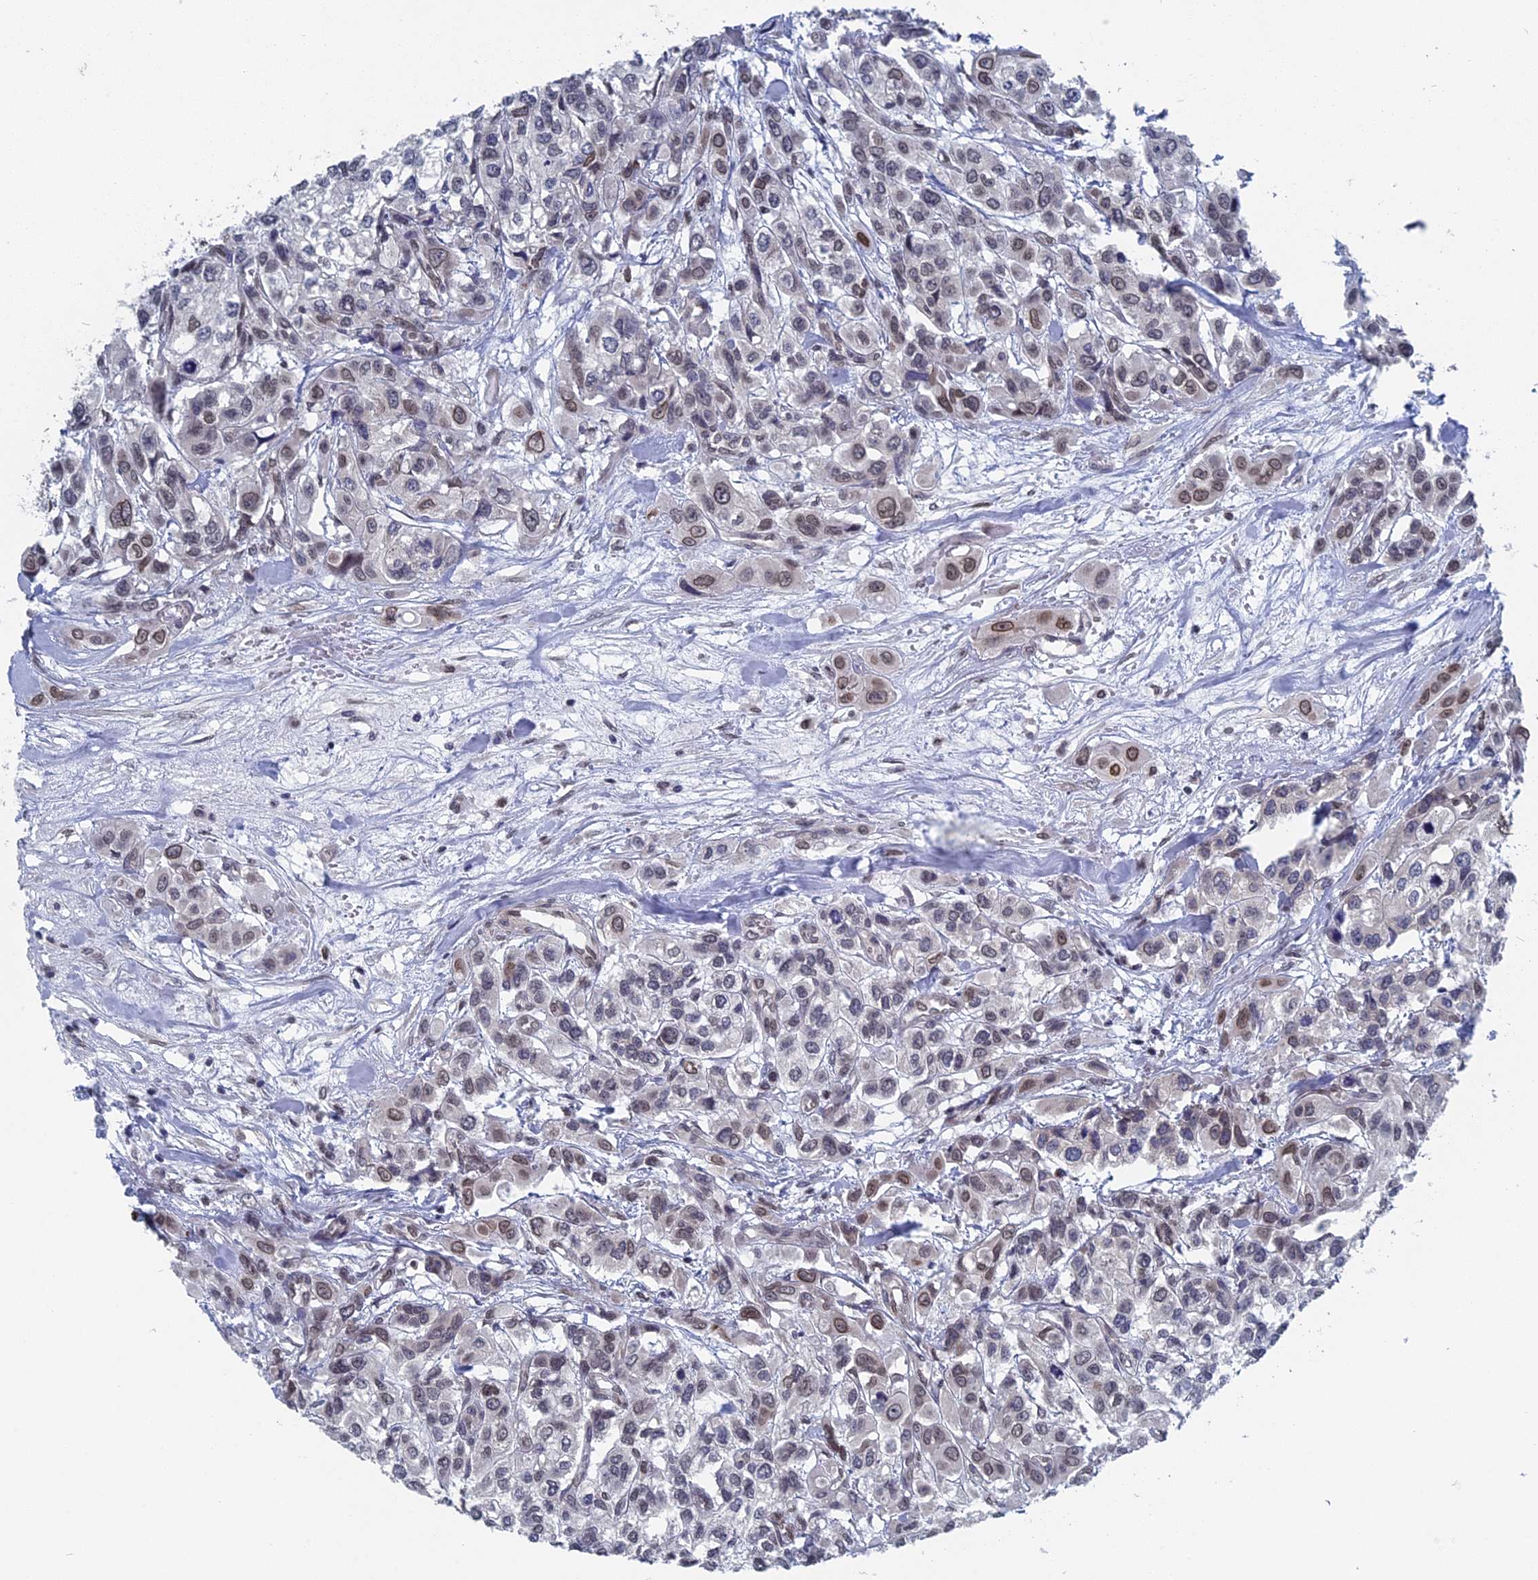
{"staining": {"intensity": "moderate", "quantity": "<25%", "location": "nuclear"}, "tissue": "urothelial cancer", "cell_type": "Tumor cells", "image_type": "cancer", "snomed": [{"axis": "morphology", "description": "Urothelial carcinoma, High grade"}, {"axis": "topography", "description": "Urinary bladder"}], "caption": "Human urothelial carcinoma (high-grade) stained with a brown dye demonstrates moderate nuclear positive staining in approximately <25% of tumor cells.", "gene": "MTRF1", "patient": {"sex": "male", "age": 67}}